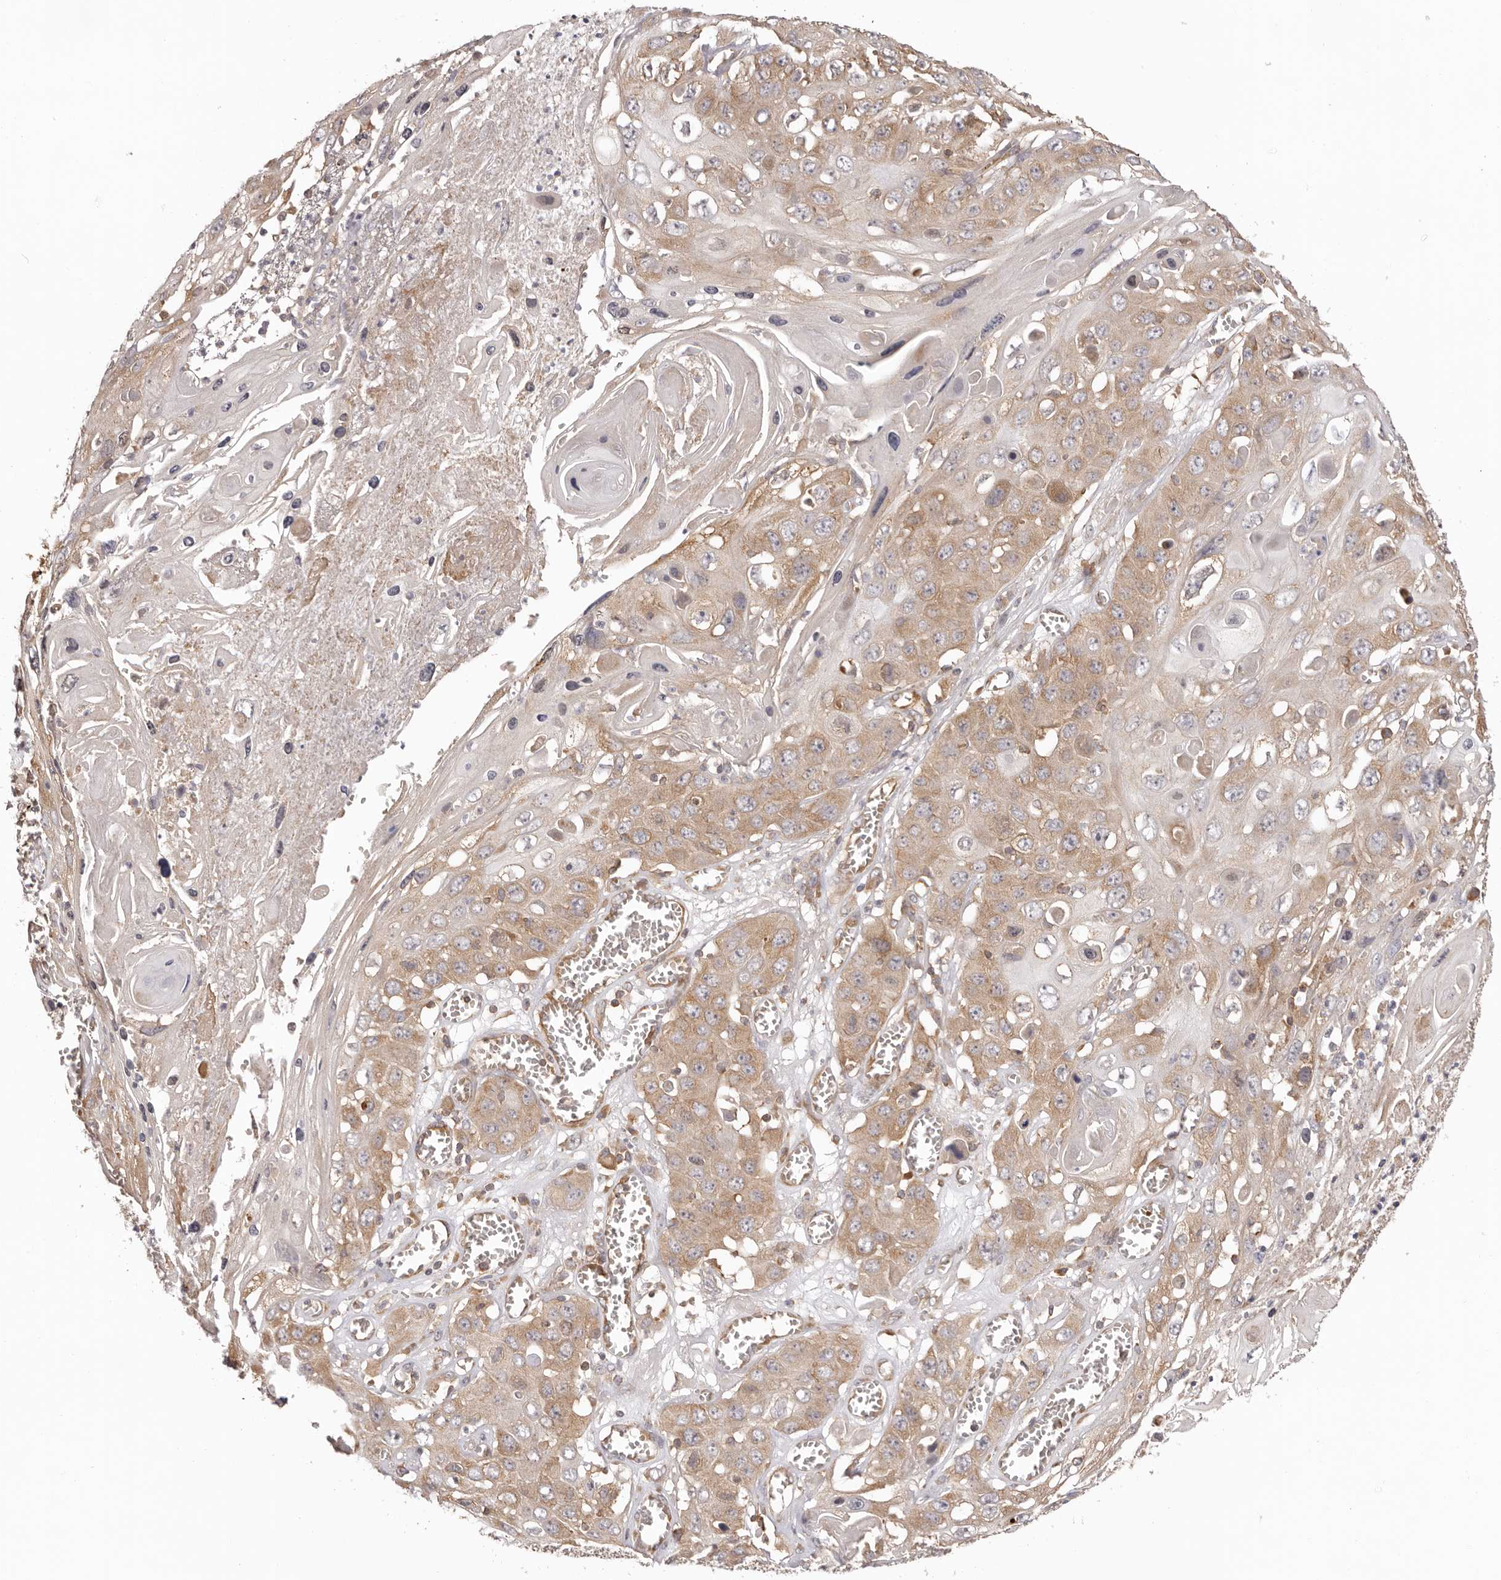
{"staining": {"intensity": "moderate", "quantity": ">75%", "location": "cytoplasmic/membranous"}, "tissue": "skin cancer", "cell_type": "Tumor cells", "image_type": "cancer", "snomed": [{"axis": "morphology", "description": "Squamous cell carcinoma, NOS"}, {"axis": "topography", "description": "Skin"}], "caption": "Protein staining of skin cancer tissue shows moderate cytoplasmic/membranous positivity in approximately >75% of tumor cells.", "gene": "EEF1E1", "patient": {"sex": "male", "age": 55}}